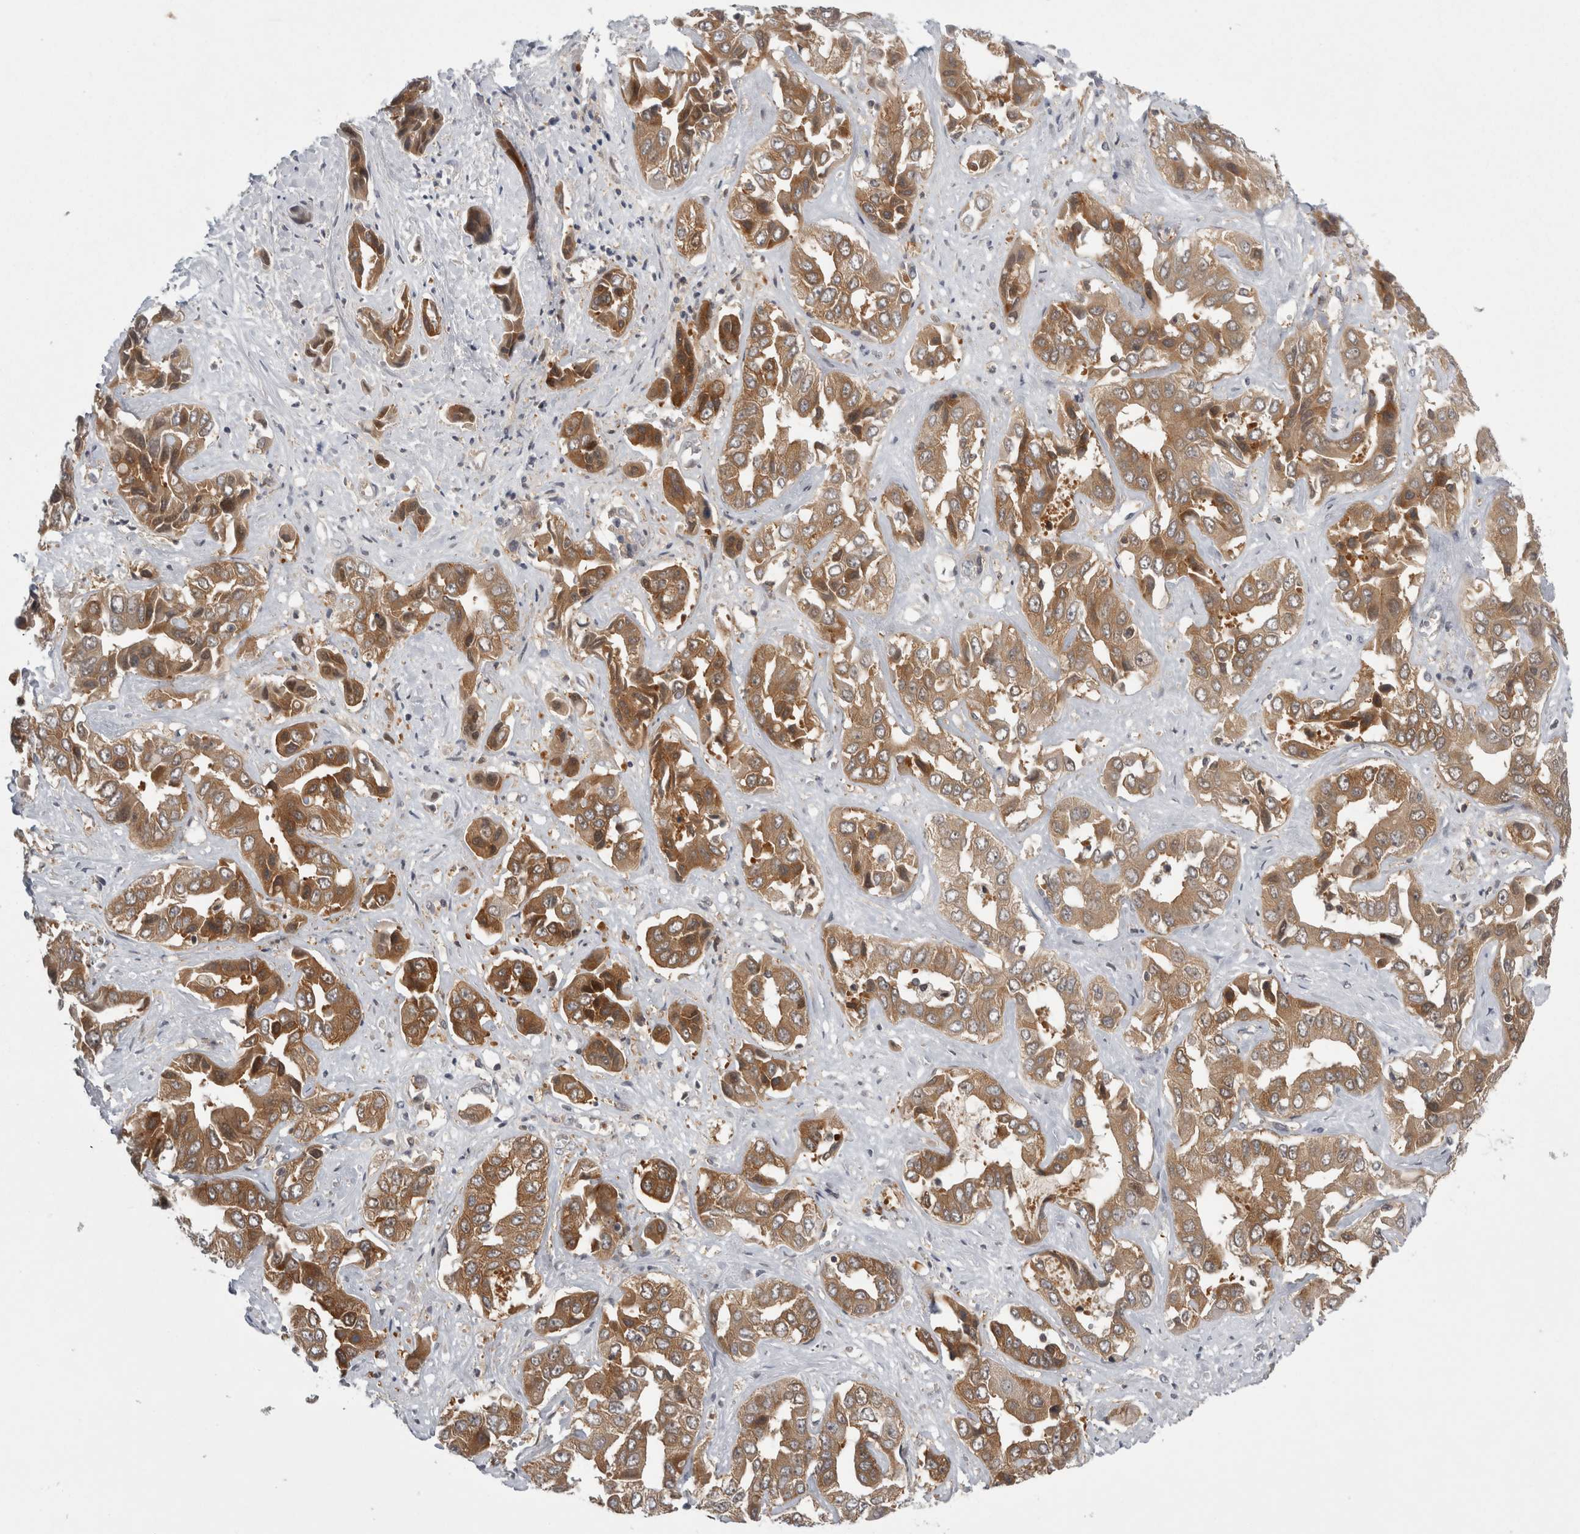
{"staining": {"intensity": "moderate", "quantity": ">75%", "location": "cytoplasmic/membranous"}, "tissue": "liver cancer", "cell_type": "Tumor cells", "image_type": "cancer", "snomed": [{"axis": "morphology", "description": "Cholangiocarcinoma"}, {"axis": "topography", "description": "Liver"}], "caption": "A brown stain labels moderate cytoplasmic/membranous expression of a protein in liver cancer (cholangiocarcinoma) tumor cells. (brown staining indicates protein expression, while blue staining denotes nuclei).", "gene": "CACYBP", "patient": {"sex": "female", "age": 52}}